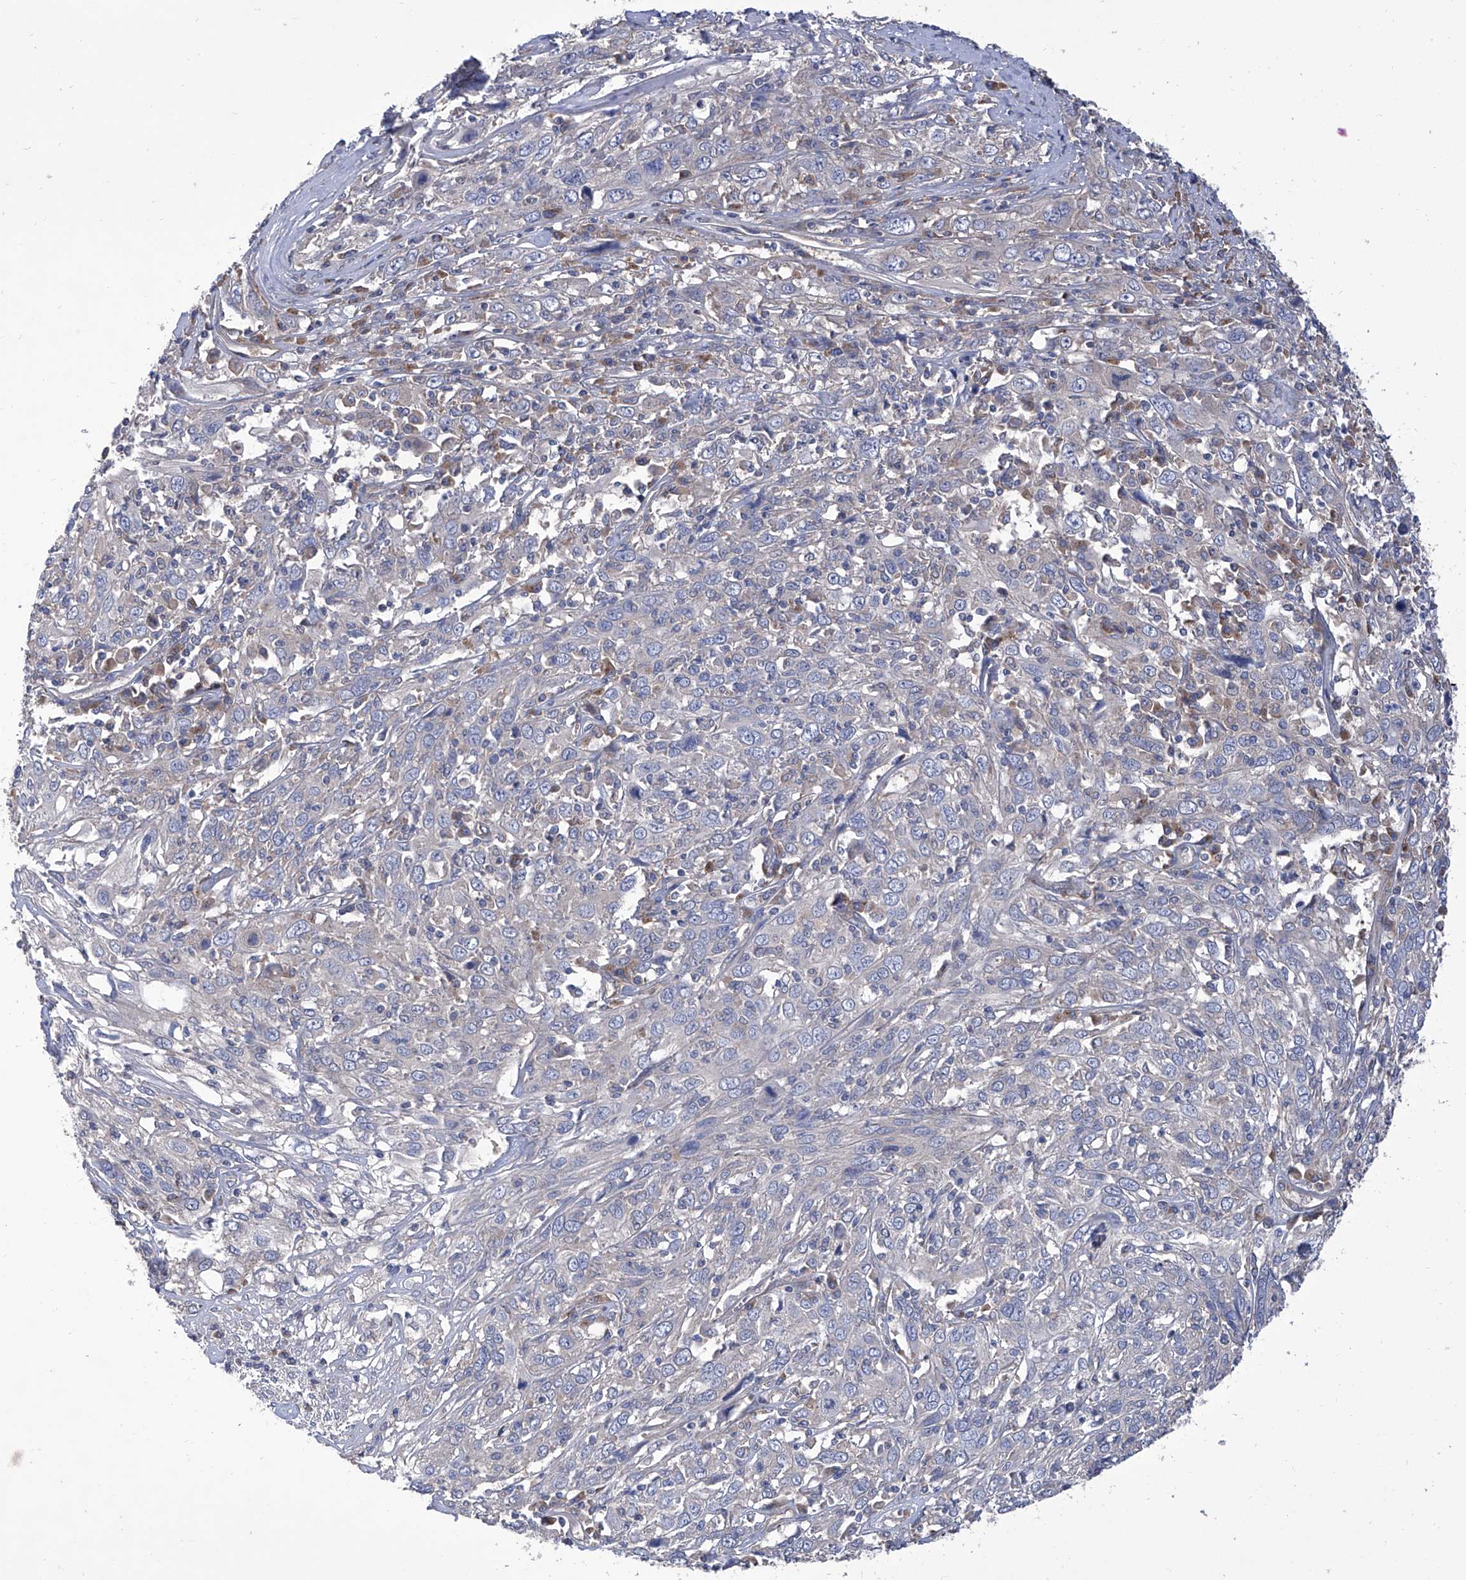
{"staining": {"intensity": "negative", "quantity": "none", "location": "none"}, "tissue": "cervical cancer", "cell_type": "Tumor cells", "image_type": "cancer", "snomed": [{"axis": "morphology", "description": "Squamous cell carcinoma, NOS"}, {"axis": "topography", "description": "Cervix"}], "caption": "High power microscopy micrograph of an immunohistochemistry image of cervical cancer (squamous cell carcinoma), revealing no significant staining in tumor cells. (Brightfield microscopy of DAB (3,3'-diaminobenzidine) immunohistochemistry (IHC) at high magnification).", "gene": "TJAP1", "patient": {"sex": "female", "age": 46}}